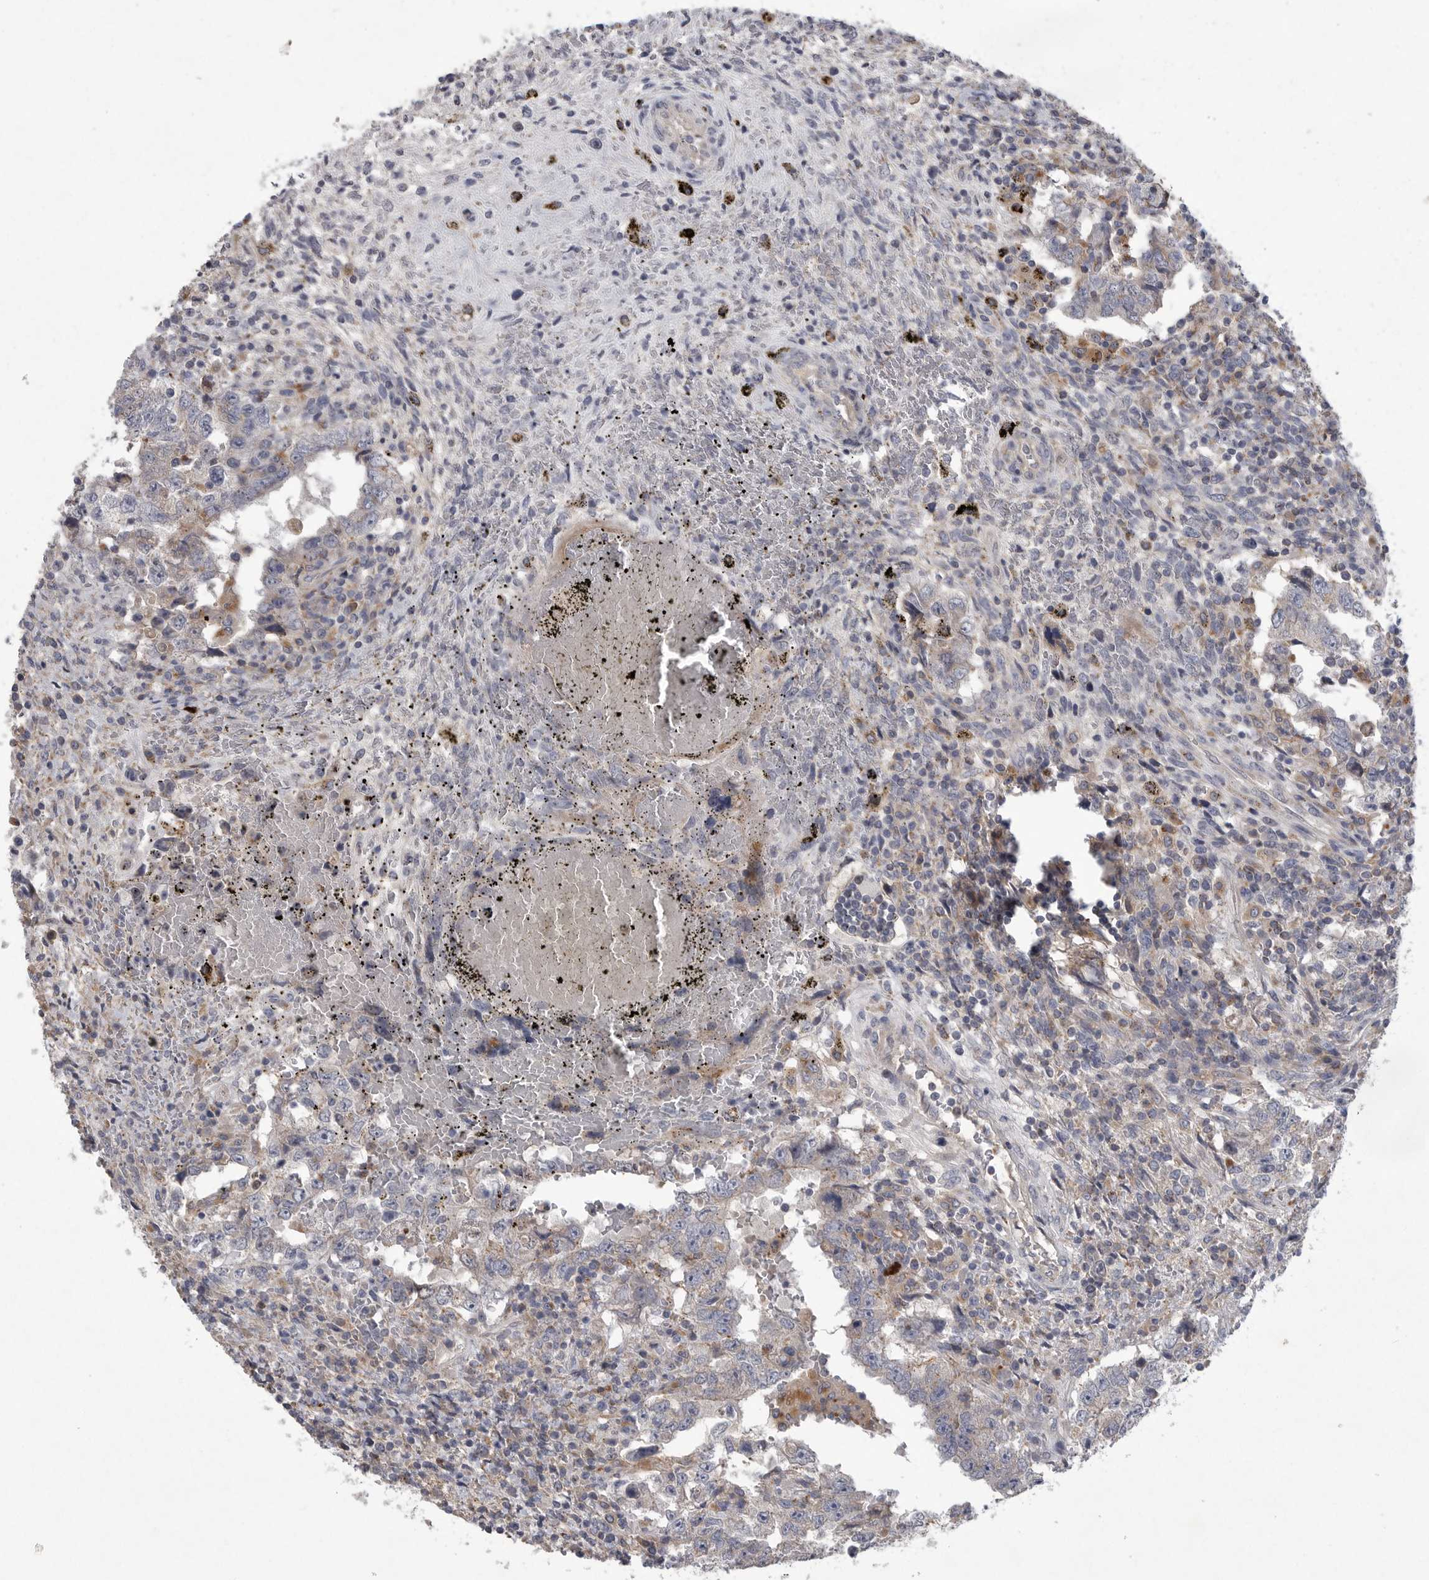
{"staining": {"intensity": "negative", "quantity": "none", "location": "none"}, "tissue": "testis cancer", "cell_type": "Tumor cells", "image_type": "cancer", "snomed": [{"axis": "morphology", "description": "Carcinoma, Embryonal, NOS"}, {"axis": "topography", "description": "Testis"}], "caption": "A histopathology image of testis cancer (embryonal carcinoma) stained for a protein exhibits no brown staining in tumor cells.", "gene": "LAMTOR3", "patient": {"sex": "male", "age": 26}}